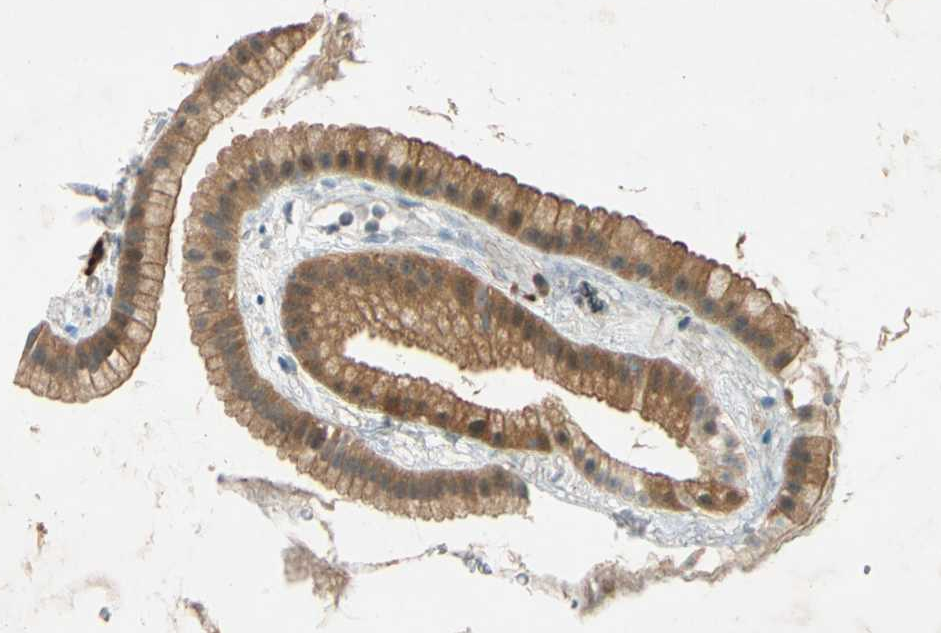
{"staining": {"intensity": "moderate", "quantity": ">75%", "location": "cytoplasmic/membranous"}, "tissue": "gallbladder", "cell_type": "Glandular cells", "image_type": "normal", "snomed": [{"axis": "morphology", "description": "Normal tissue, NOS"}, {"axis": "topography", "description": "Gallbladder"}], "caption": "Immunohistochemistry (IHC) photomicrograph of normal human gallbladder stained for a protein (brown), which reveals medium levels of moderate cytoplasmic/membranous positivity in about >75% of glandular cells.", "gene": "WIPI1", "patient": {"sex": "female", "age": 64}}